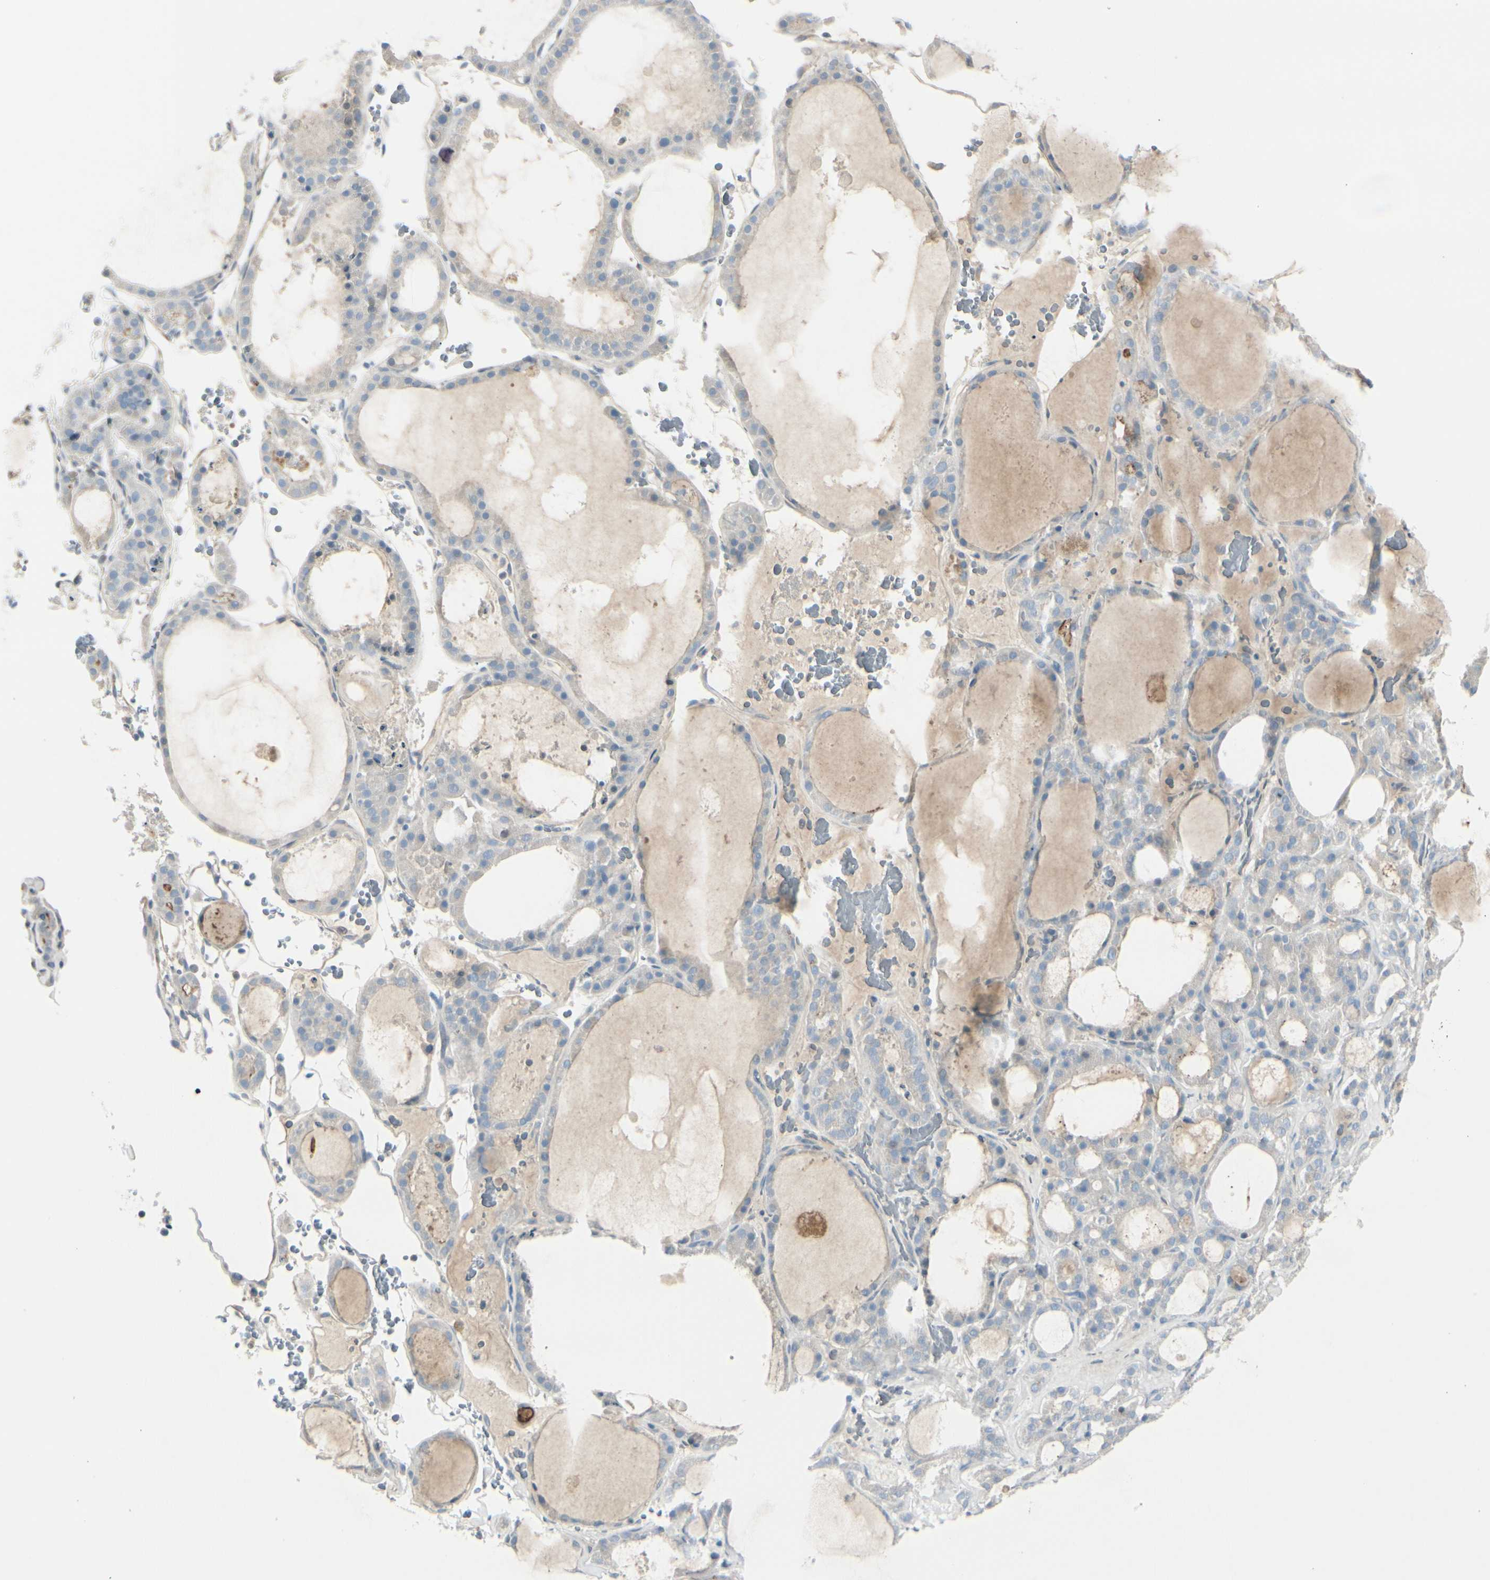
{"staining": {"intensity": "weak", "quantity": "<25%", "location": "cytoplasmic/membranous"}, "tissue": "thyroid gland", "cell_type": "Glandular cells", "image_type": "normal", "snomed": [{"axis": "morphology", "description": "Normal tissue, NOS"}, {"axis": "morphology", "description": "Carcinoma, NOS"}, {"axis": "topography", "description": "Thyroid gland"}], "caption": "High magnification brightfield microscopy of benign thyroid gland stained with DAB (3,3'-diaminobenzidine) (brown) and counterstained with hematoxylin (blue): glandular cells show no significant staining. Brightfield microscopy of IHC stained with DAB (3,3'-diaminobenzidine) (brown) and hematoxylin (blue), captured at high magnification.", "gene": "CACNA2D1", "patient": {"sex": "female", "age": 86}}